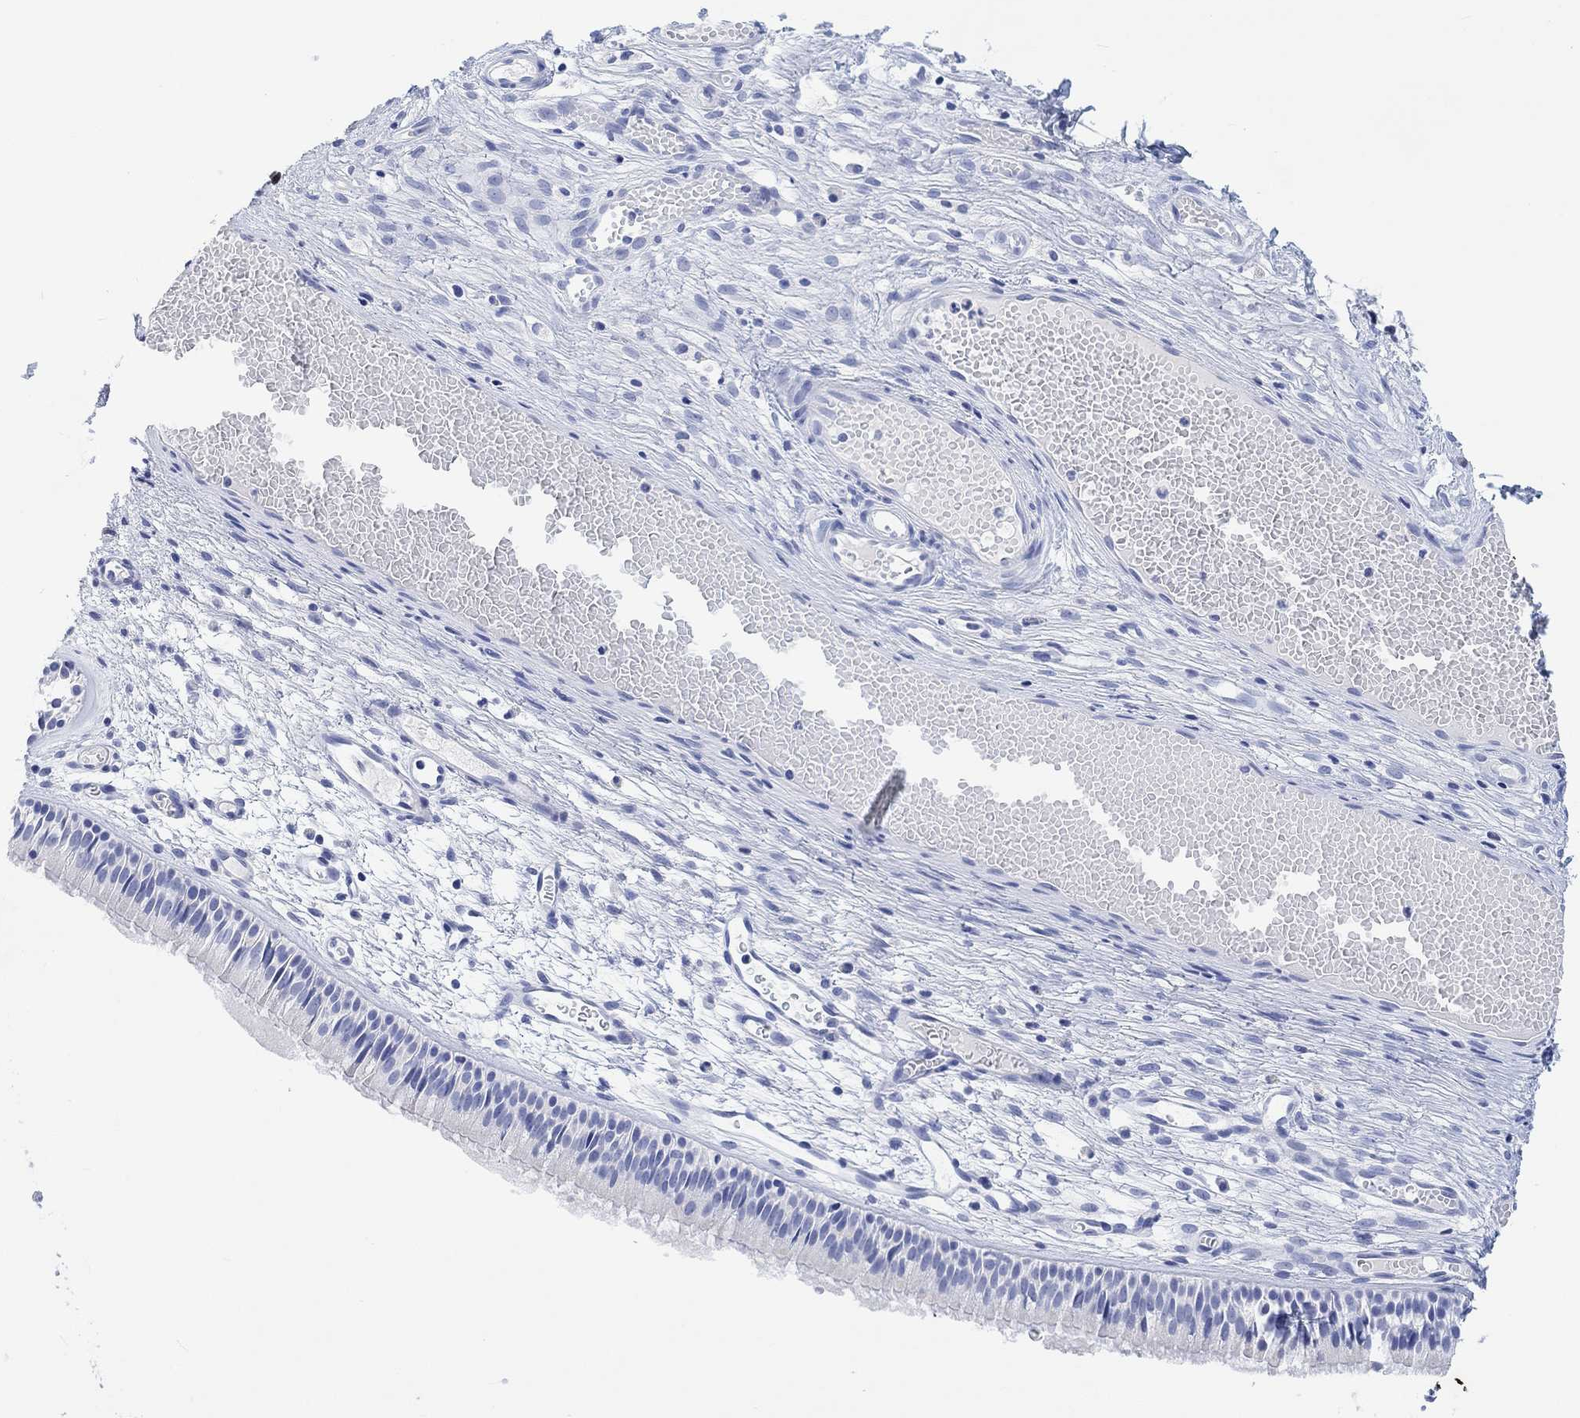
{"staining": {"intensity": "negative", "quantity": "none", "location": "none"}, "tissue": "nasopharynx", "cell_type": "Respiratory epithelial cells", "image_type": "normal", "snomed": [{"axis": "morphology", "description": "Normal tissue, NOS"}, {"axis": "topography", "description": "Nasopharynx"}], "caption": "A high-resolution image shows IHC staining of normal nasopharynx, which exhibits no significant staining in respiratory epithelial cells.", "gene": "CALCA", "patient": {"sex": "male", "age": 51}}